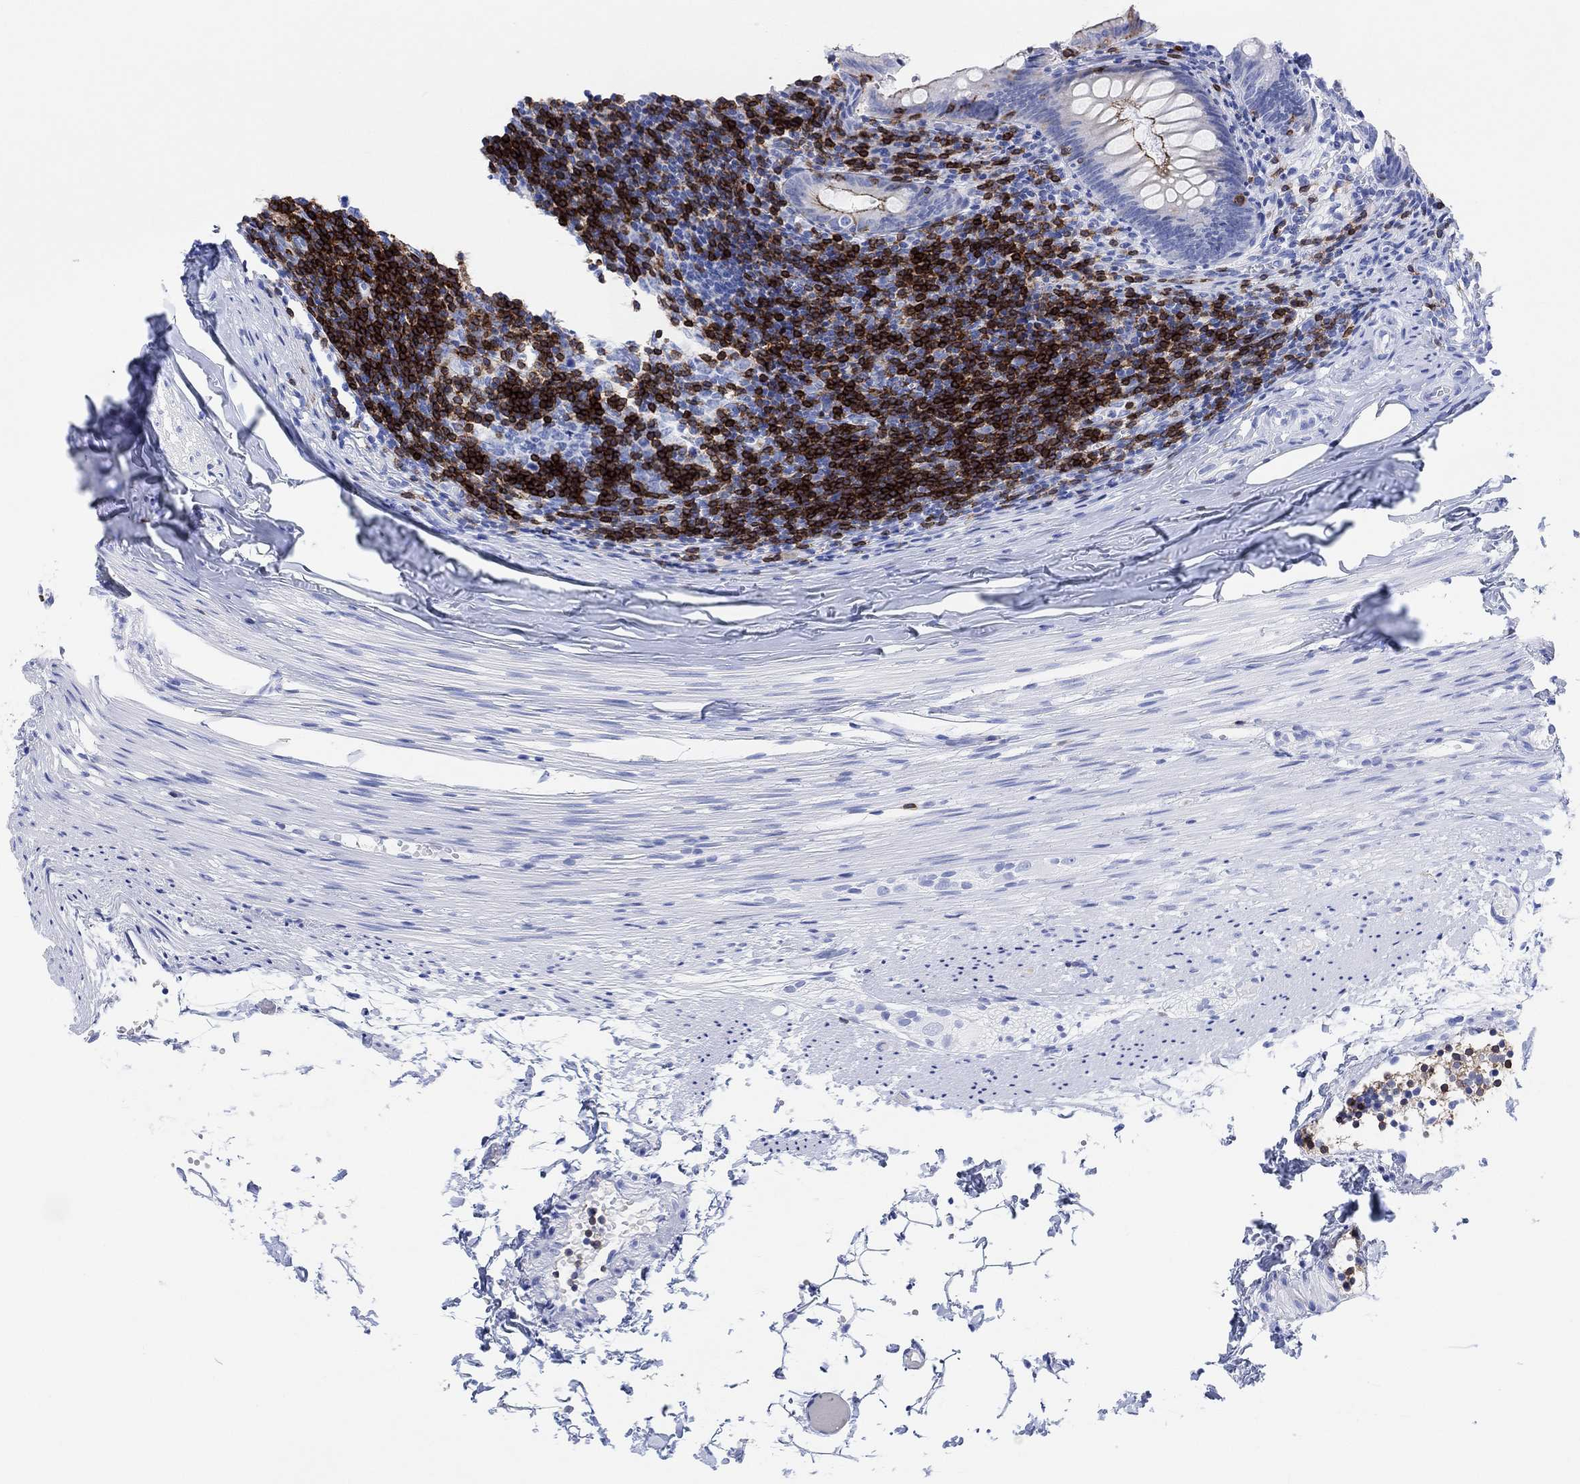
{"staining": {"intensity": "strong", "quantity": "25%-75%", "location": "cytoplasmic/membranous"}, "tissue": "appendix", "cell_type": "Glandular cells", "image_type": "normal", "snomed": [{"axis": "morphology", "description": "Normal tissue, NOS"}, {"axis": "topography", "description": "Appendix"}], "caption": "Benign appendix shows strong cytoplasmic/membranous staining in approximately 25%-75% of glandular cells (IHC, brightfield microscopy, high magnification)..", "gene": "GPR65", "patient": {"sex": "female", "age": 23}}